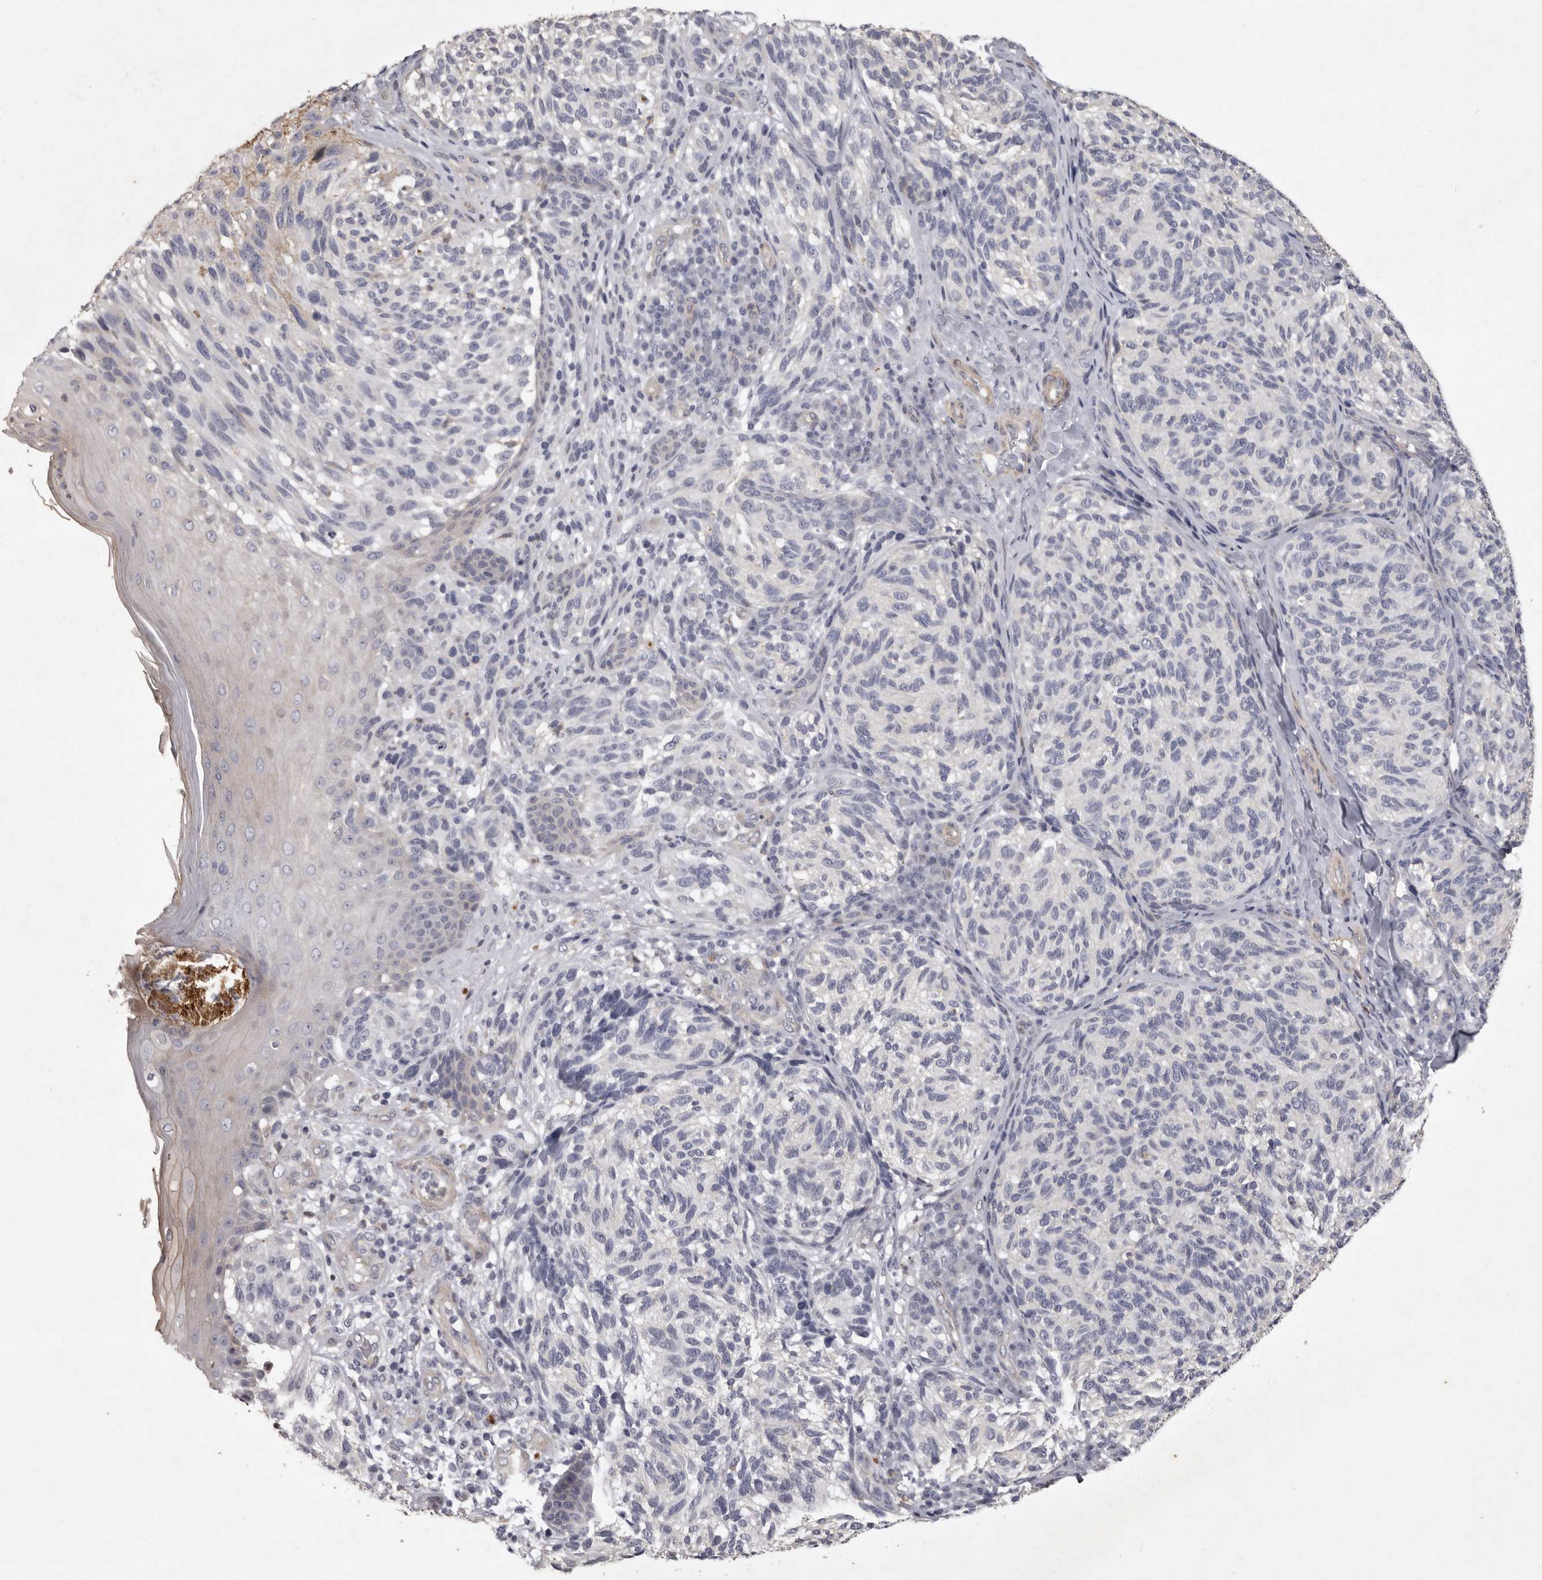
{"staining": {"intensity": "negative", "quantity": "none", "location": "none"}, "tissue": "melanoma", "cell_type": "Tumor cells", "image_type": "cancer", "snomed": [{"axis": "morphology", "description": "Malignant melanoma, NOS"}, {"axis": "topography", "description": "Skin"}], "caption": "Immunohistochemistry micrograph of melanoma stained for a protein (brown), which exhibits no positivity in tumor cells.", "gene": "NKAIN4", "patient": {"sex": "female", "age": 73}}